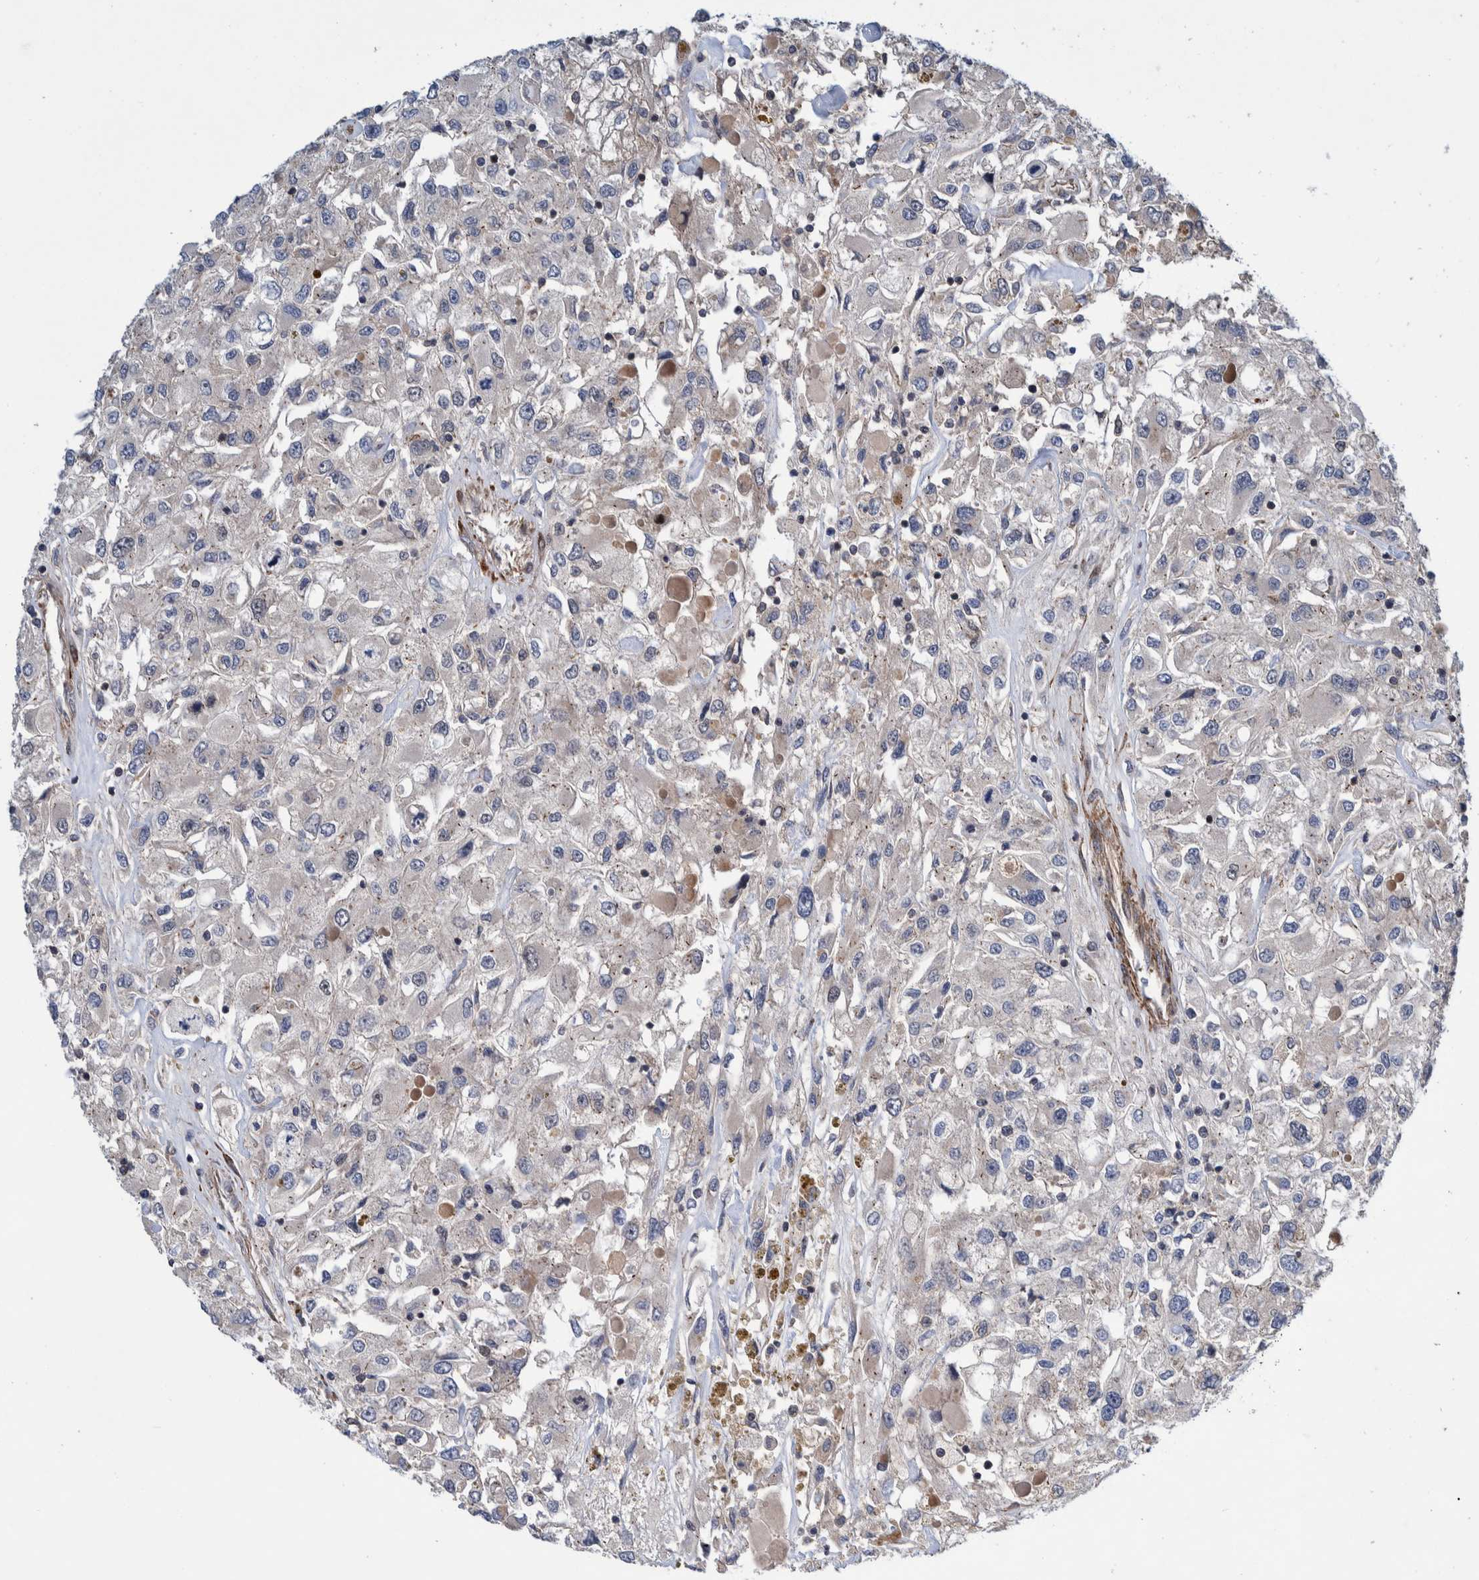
{"staining": {"intensity": "weak", "quantity": "<25%", "location": "cytoplasmic/membranous"}, "tissue": "renal cancer", "cell_type": "Tumor cells", "image_type": "cancer", "snomed": [{"axis": "morphology", "description": "Adenocarcinoma, NOS"}, {"axis": "topography", "description": "Kidney"}], "caption": "Immunohistochemistry image of human adenocarcinoma (renal) stained for a protein (brown), which shows no expression in tumor cells. (Immunohistochemistry (ihc), brightfield microscopy, high magnification).", "gene": "GRPEL2", "patient": {"sex": "female", "age": 52}}